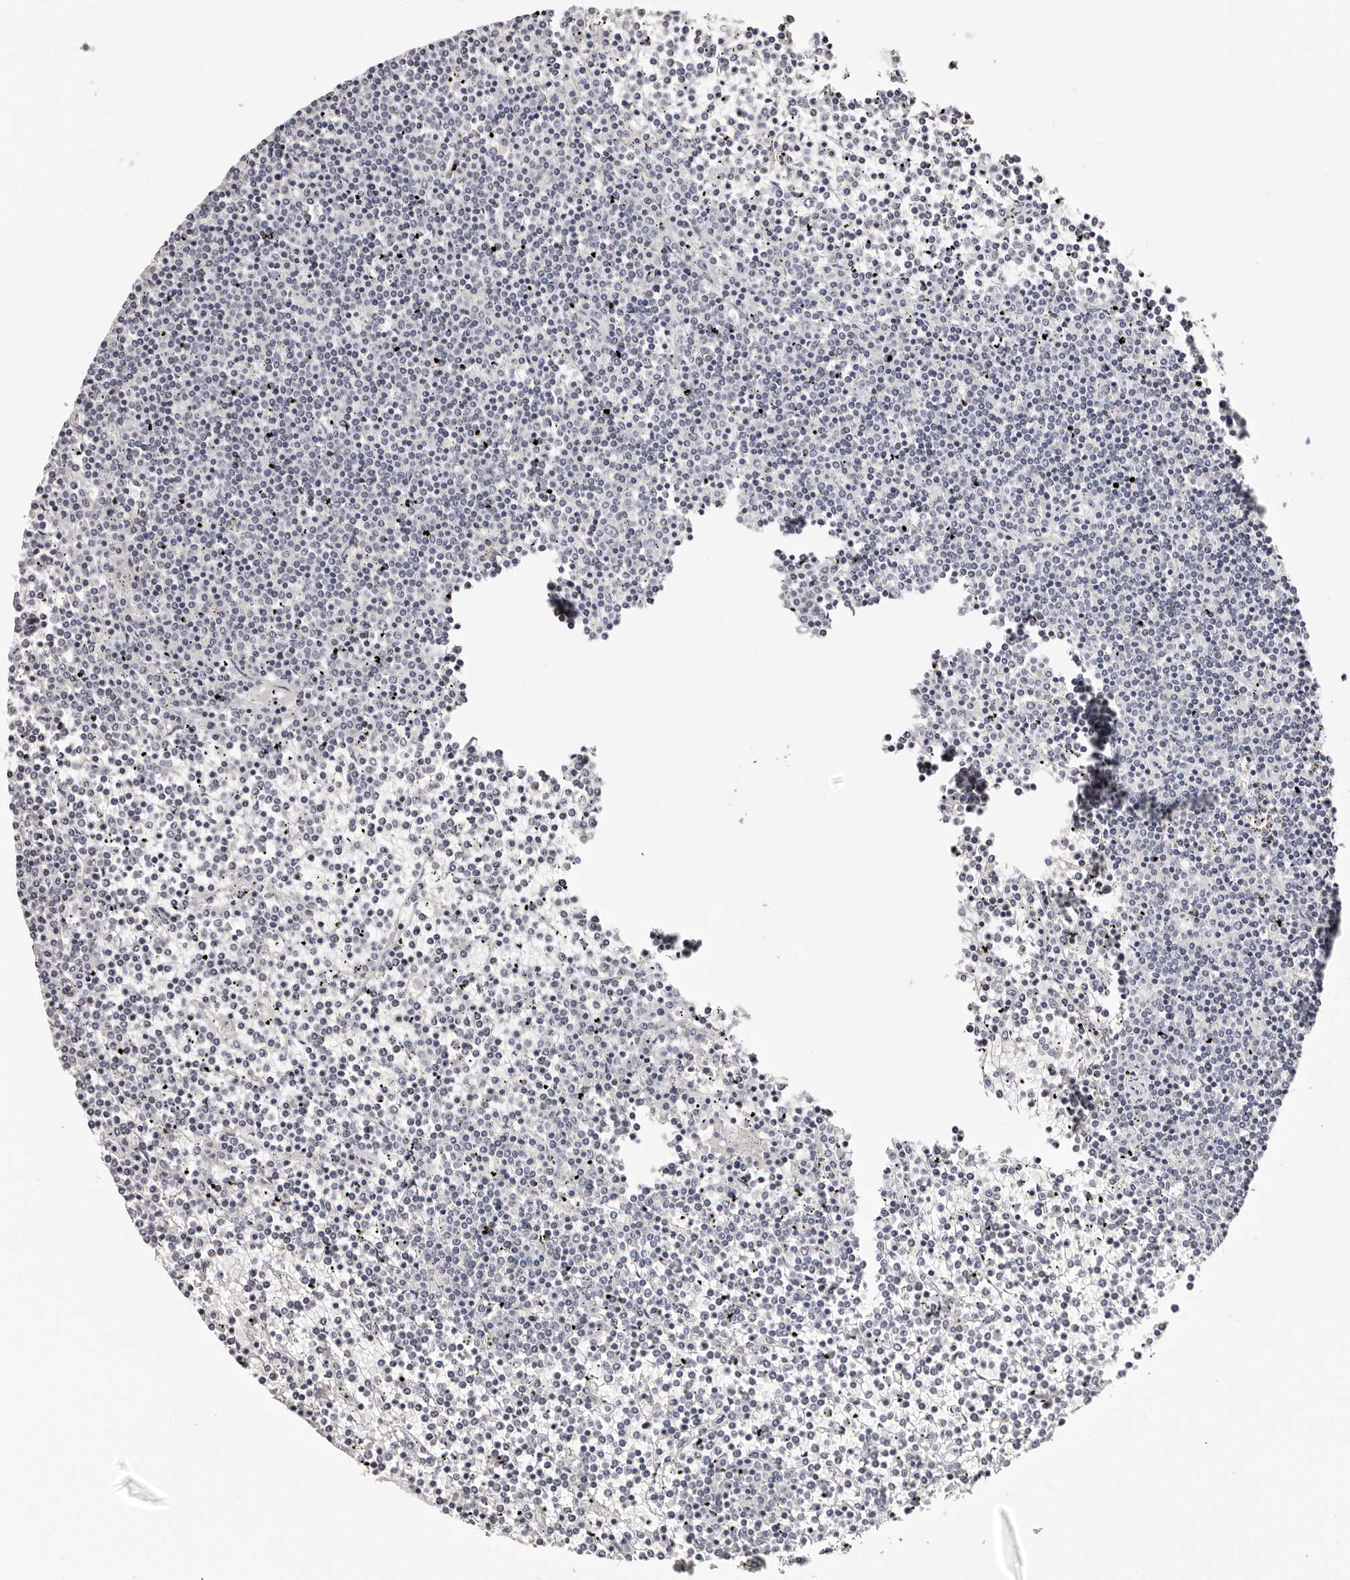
{"staining": {"intensity": "negative", "quantity": "none", "location": "none"}, "tissue": "lymphoma", "cell_type": "Tumor cells", "image_type": "cancer", "snomed": [{"axis": "morphology", "description": "Malignant lymphoma, non-Hodgkin's type, Low grade"}, {"axis": "topography", "description": "Spleen"}], "caption": "This is an IHC image of human malignant lymphoma, non-Hodgkin's type (low-grade). There is no expression in tumor cells.", "gene": "ROM1", "patient": {"sex": "female", "age": 19}}